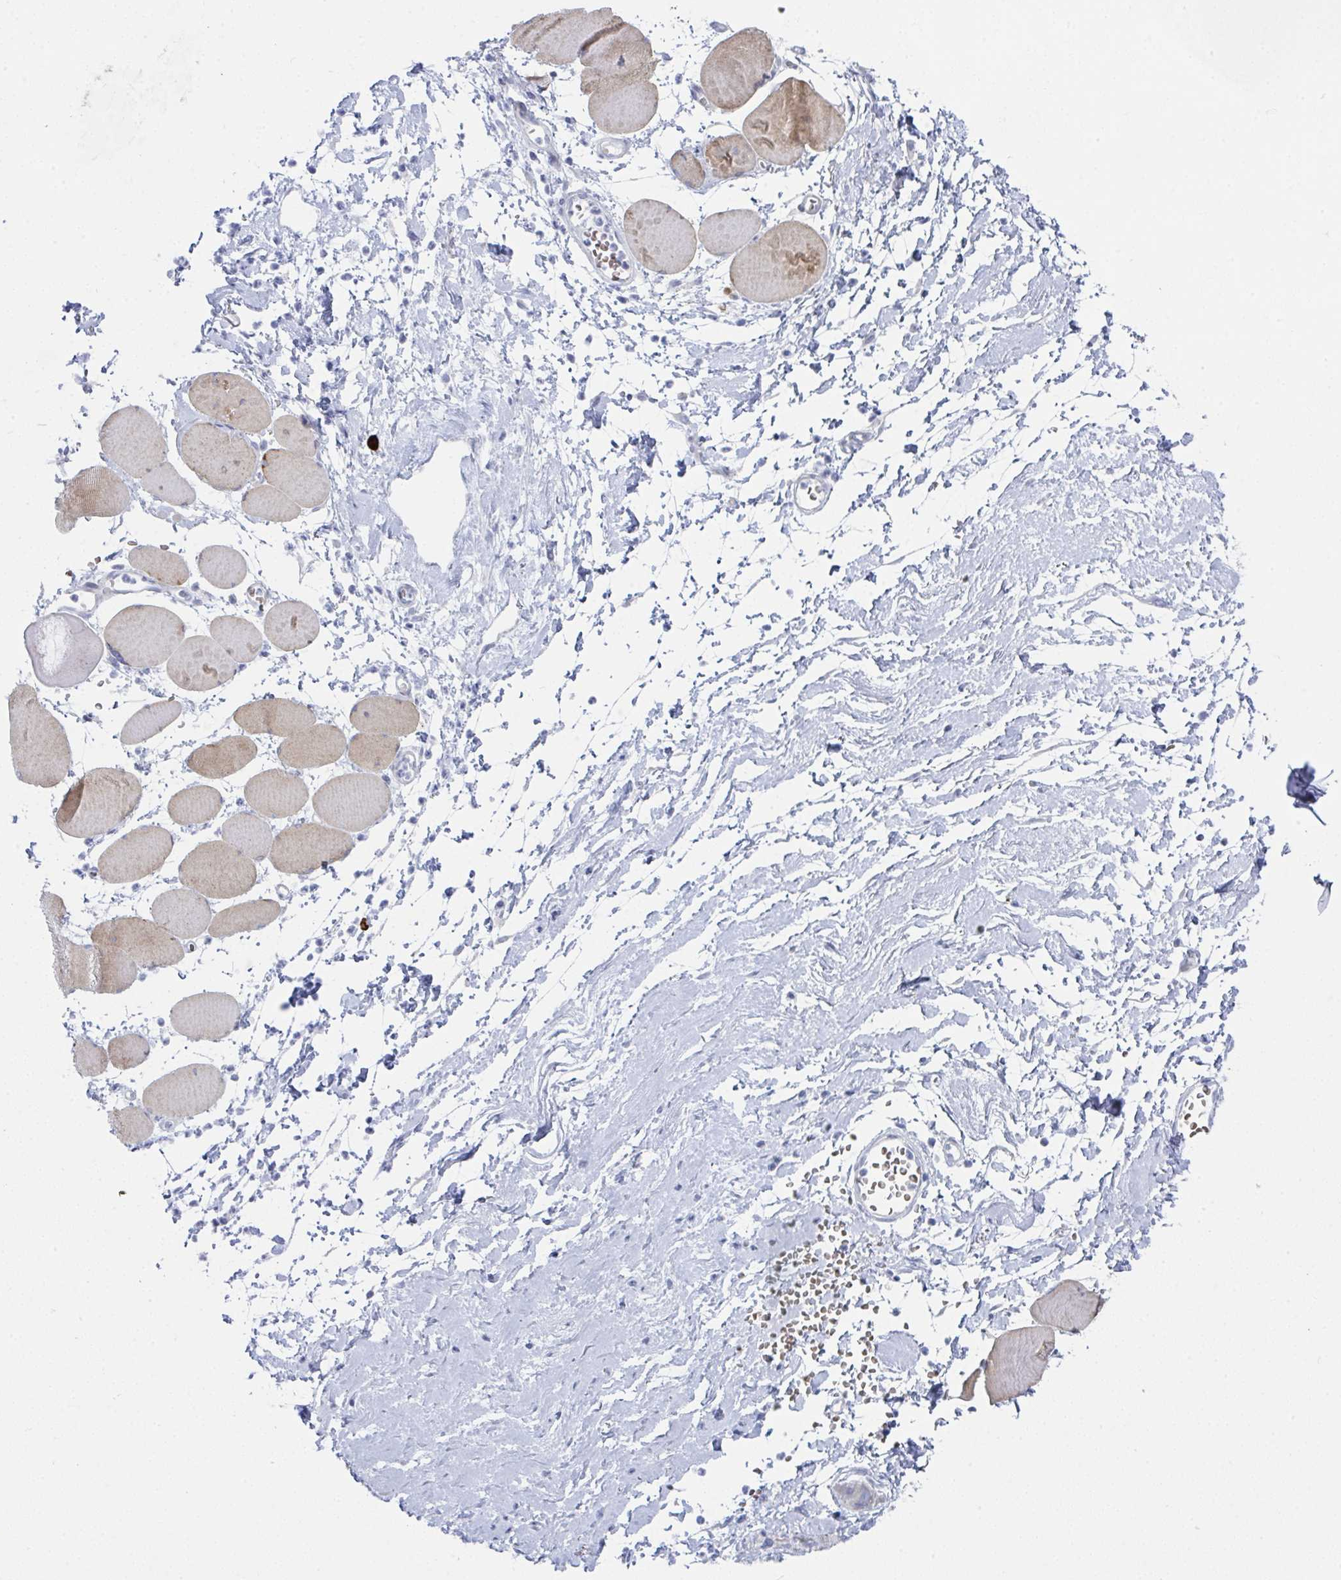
{"staining": {"intensity": "weak", "quantity": "25%-75%", "location": "cytoplasmic/membranous"}, "tissue": "skeletal muscle", "cell_type": "Myocytes", "image_type": "normal", "snomed": [{"axis": "morphology", "description": "Normal tissue, NOS"}, {"axis": "topography", "description": "Skeletal muscle"}], "caption": "Protein analysis of unremarkable skeletal muscle shows weak cytoplasmic/membranous expression in approximately 25%-75% of myocytes.", "gene": "ZNF684", "patient": {"sex": "female", "age": 75}}